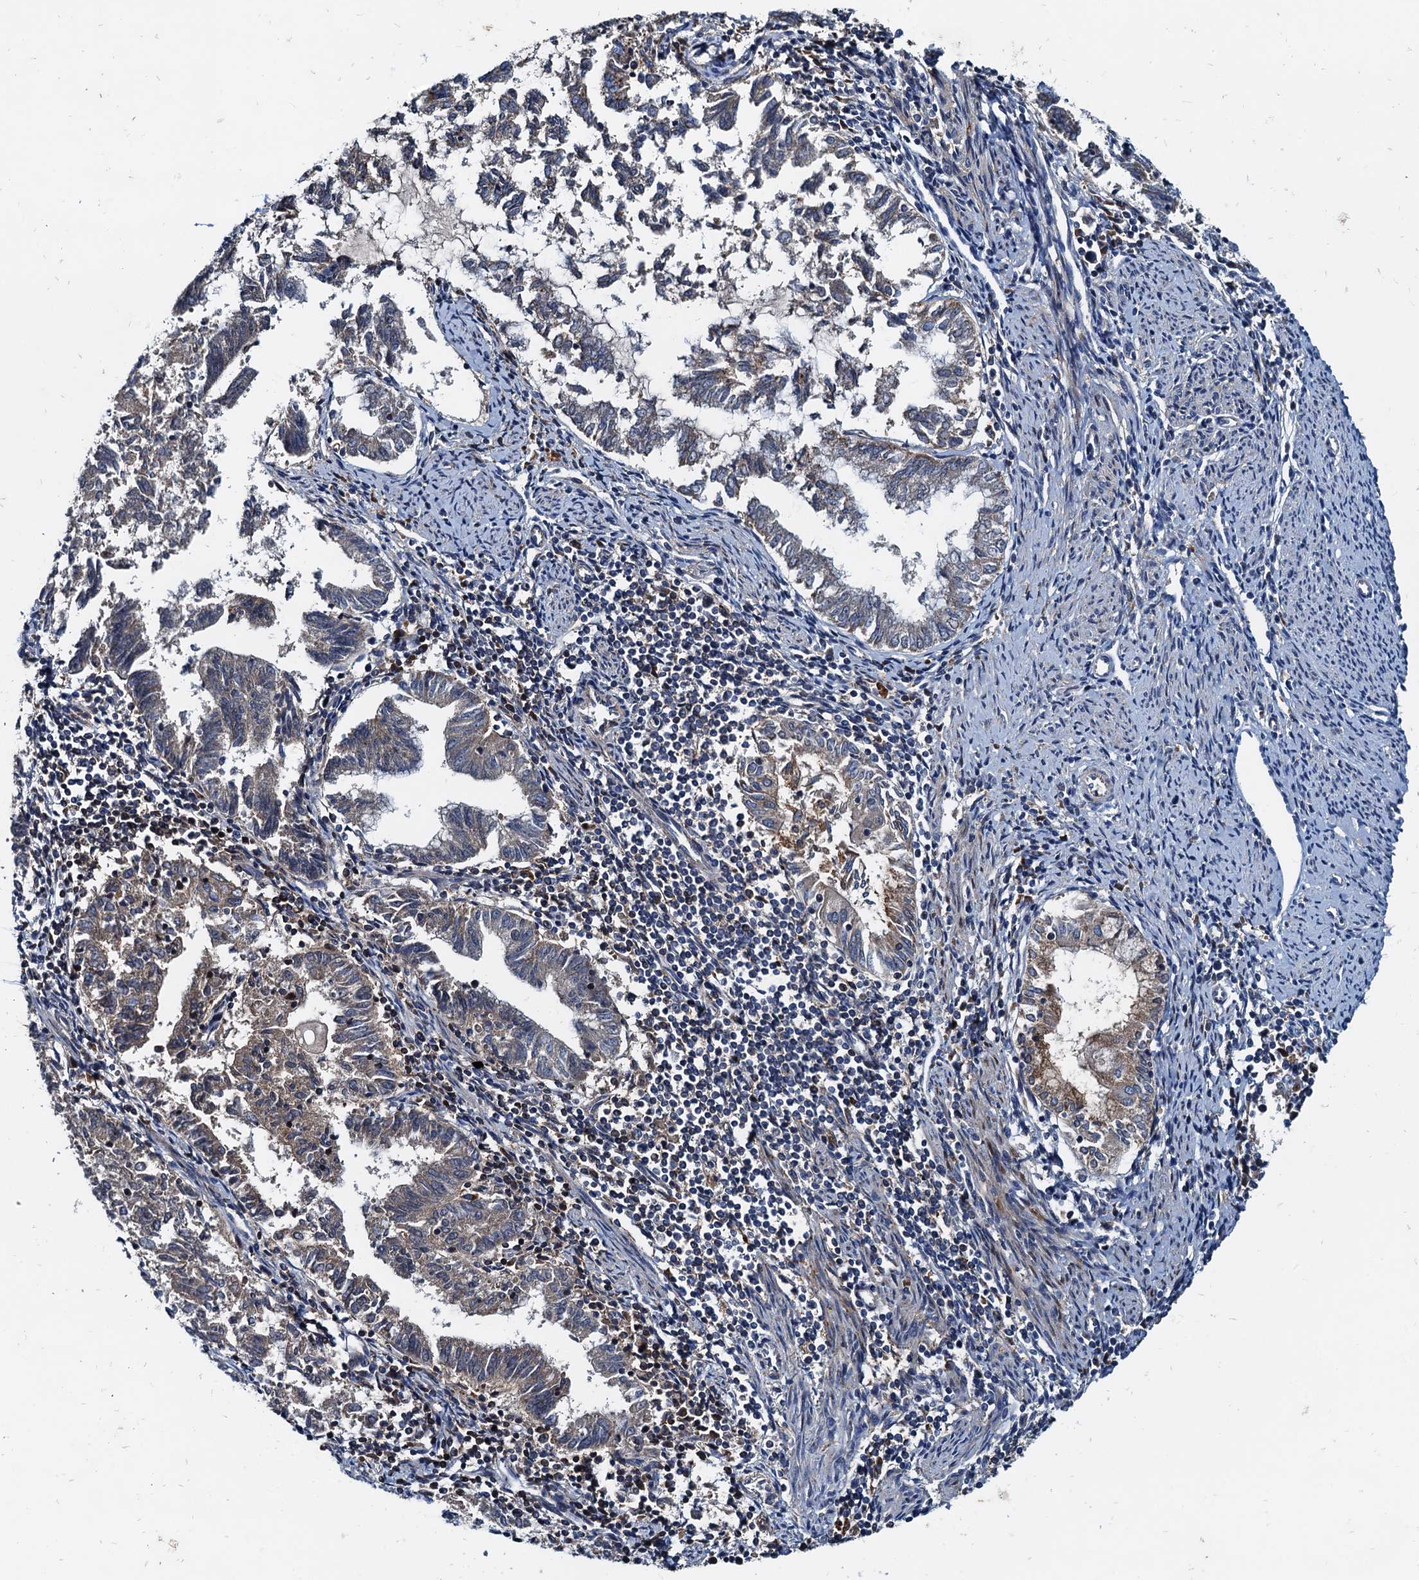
{"staining": {"intensity": "moderate", "quantity": "<25%", "location": "cytoplasmic/membranous"}, "tissue": "endometrial cancer", "cell_type": "Tumor cells", "image_type": "cancer", "snomed": [{"axis": "morphology", "description": "Adenocarcinoma, NOS"}, {"axis": "topography", "description": "Endometrium"}], "caption": "High-power microscopy captured an IHC image of adenocarcinoma (endometrial), revealing moderate cytoplasmic/membranous expression in about <25% of tumor cells.", "gene": "EFL1", "patient": {"sex": "female", "age": 79}}